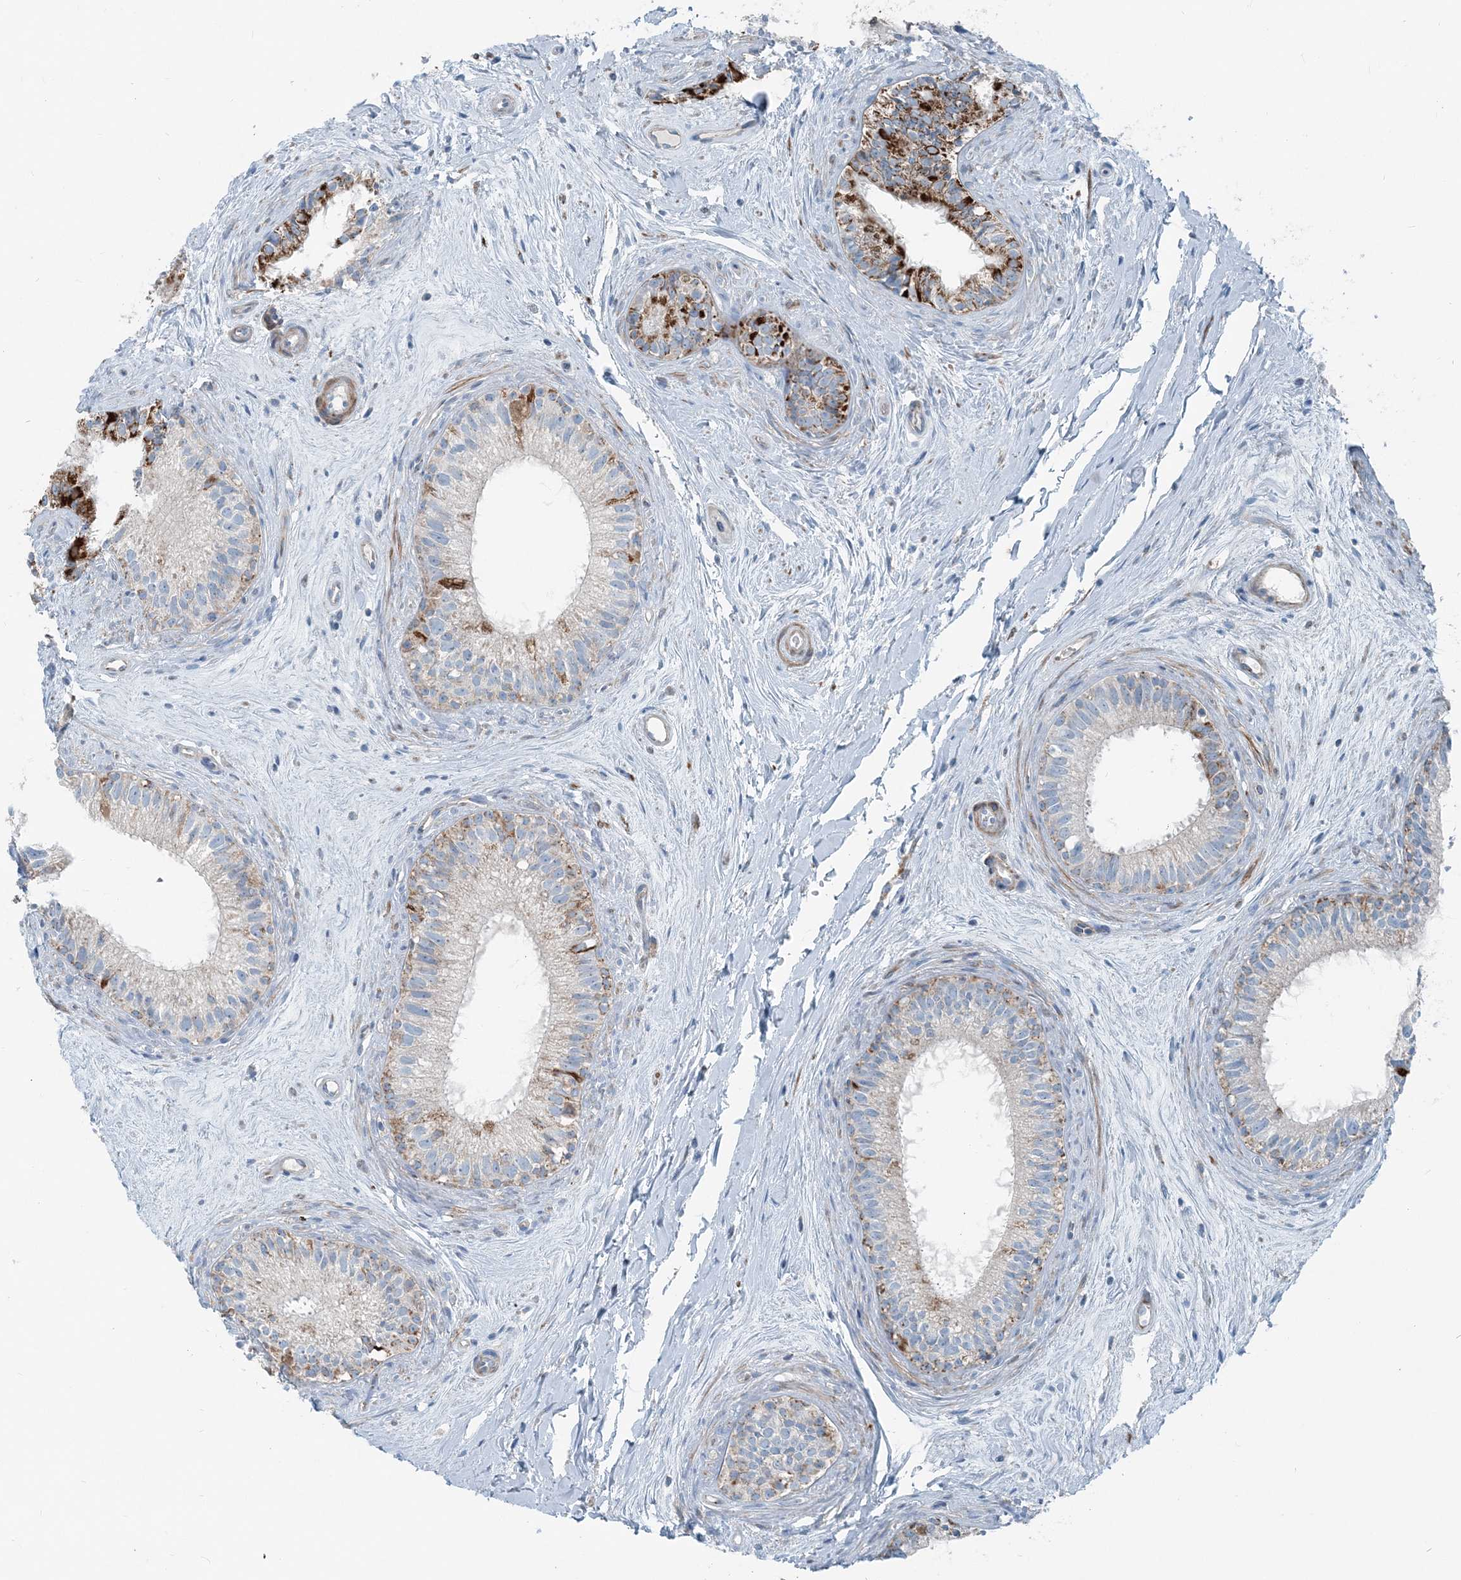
{"staining": {"intensity": "strong", "quantity": "<25%", "location": "cytoplasmic/membranous"}, "tissue": "epididymis", "cell_type": "Glandular cells", "image_type": "normal", "snomed": [{"axis": "morphology", "description": "Normal tissue, NOS"}, {"axis": "topography", "description": "Epididymis"}], "caption": "IHC (DAB) staining of unremarkable epididymis reveals strong cytoplasmic/membranous protein expression in approximately <25% of glandular cells. The protein is stained brown, and the nuclei are stained in blue (DAB (3,3'-diaminobenzidine) IHC with brightfield microscopy, high magnification).", "gene": "INTU", "patient": {"sex": "male", "age": 71}}